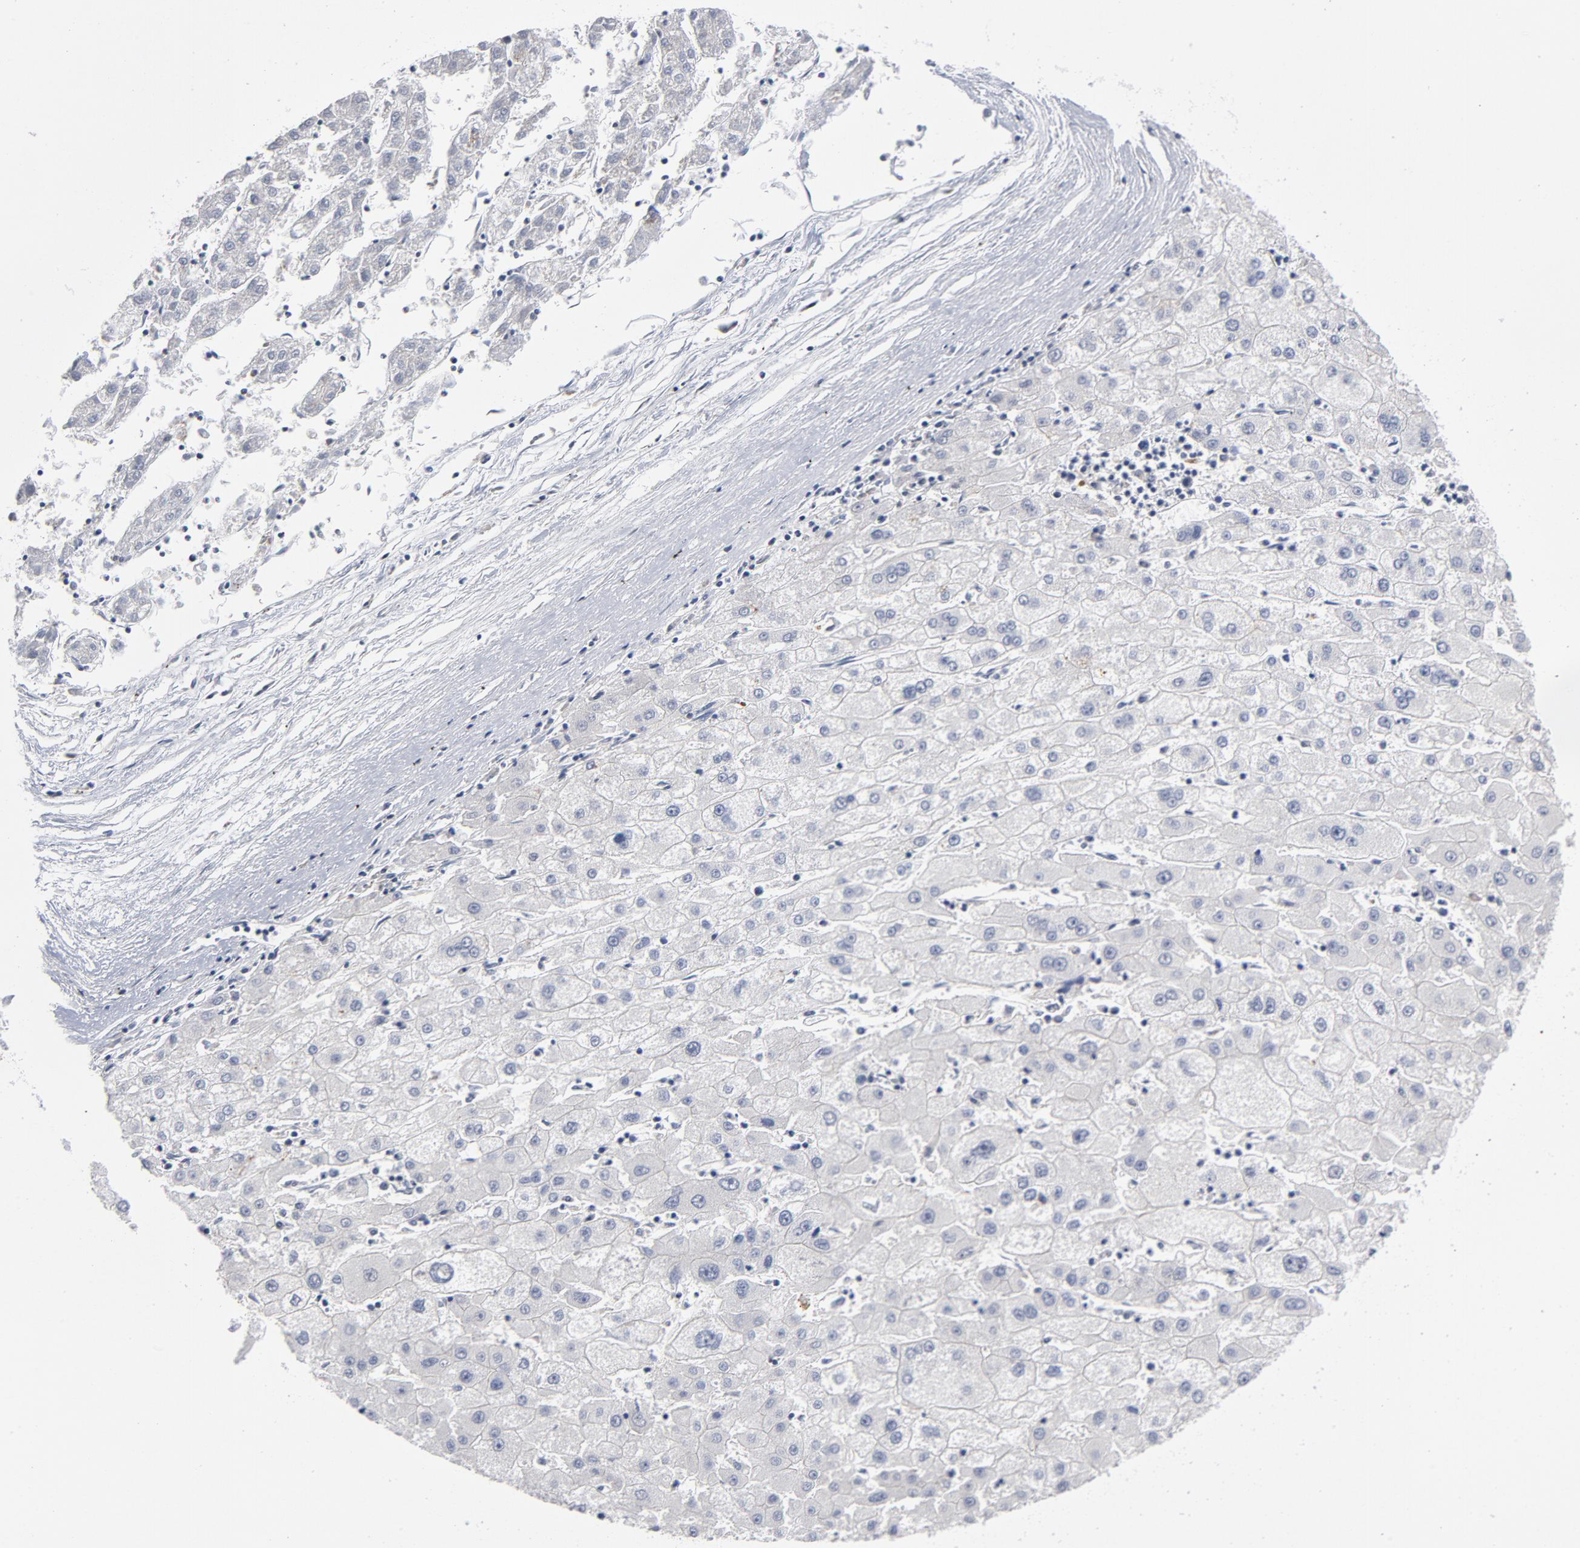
{"staining": {"intensity": "negative", "quantity": "none", "location": "none"}, "tissue": "liver cancer", "cell_type": "Tumor cells", "image_type": "cancer", "snomed": [{"axis": "morphology", "description": "Carcinoma, Hepatocellular, NOS"}, {"axis": "topography", "description": "Liver"}], "caption": "Photomicrograph shows no protein expression in tumor cells of liver cancer (hepatocellular carcinoma) tissue.", "gene": "TRADD", "patient": {"sex": "male", "age": 72}}